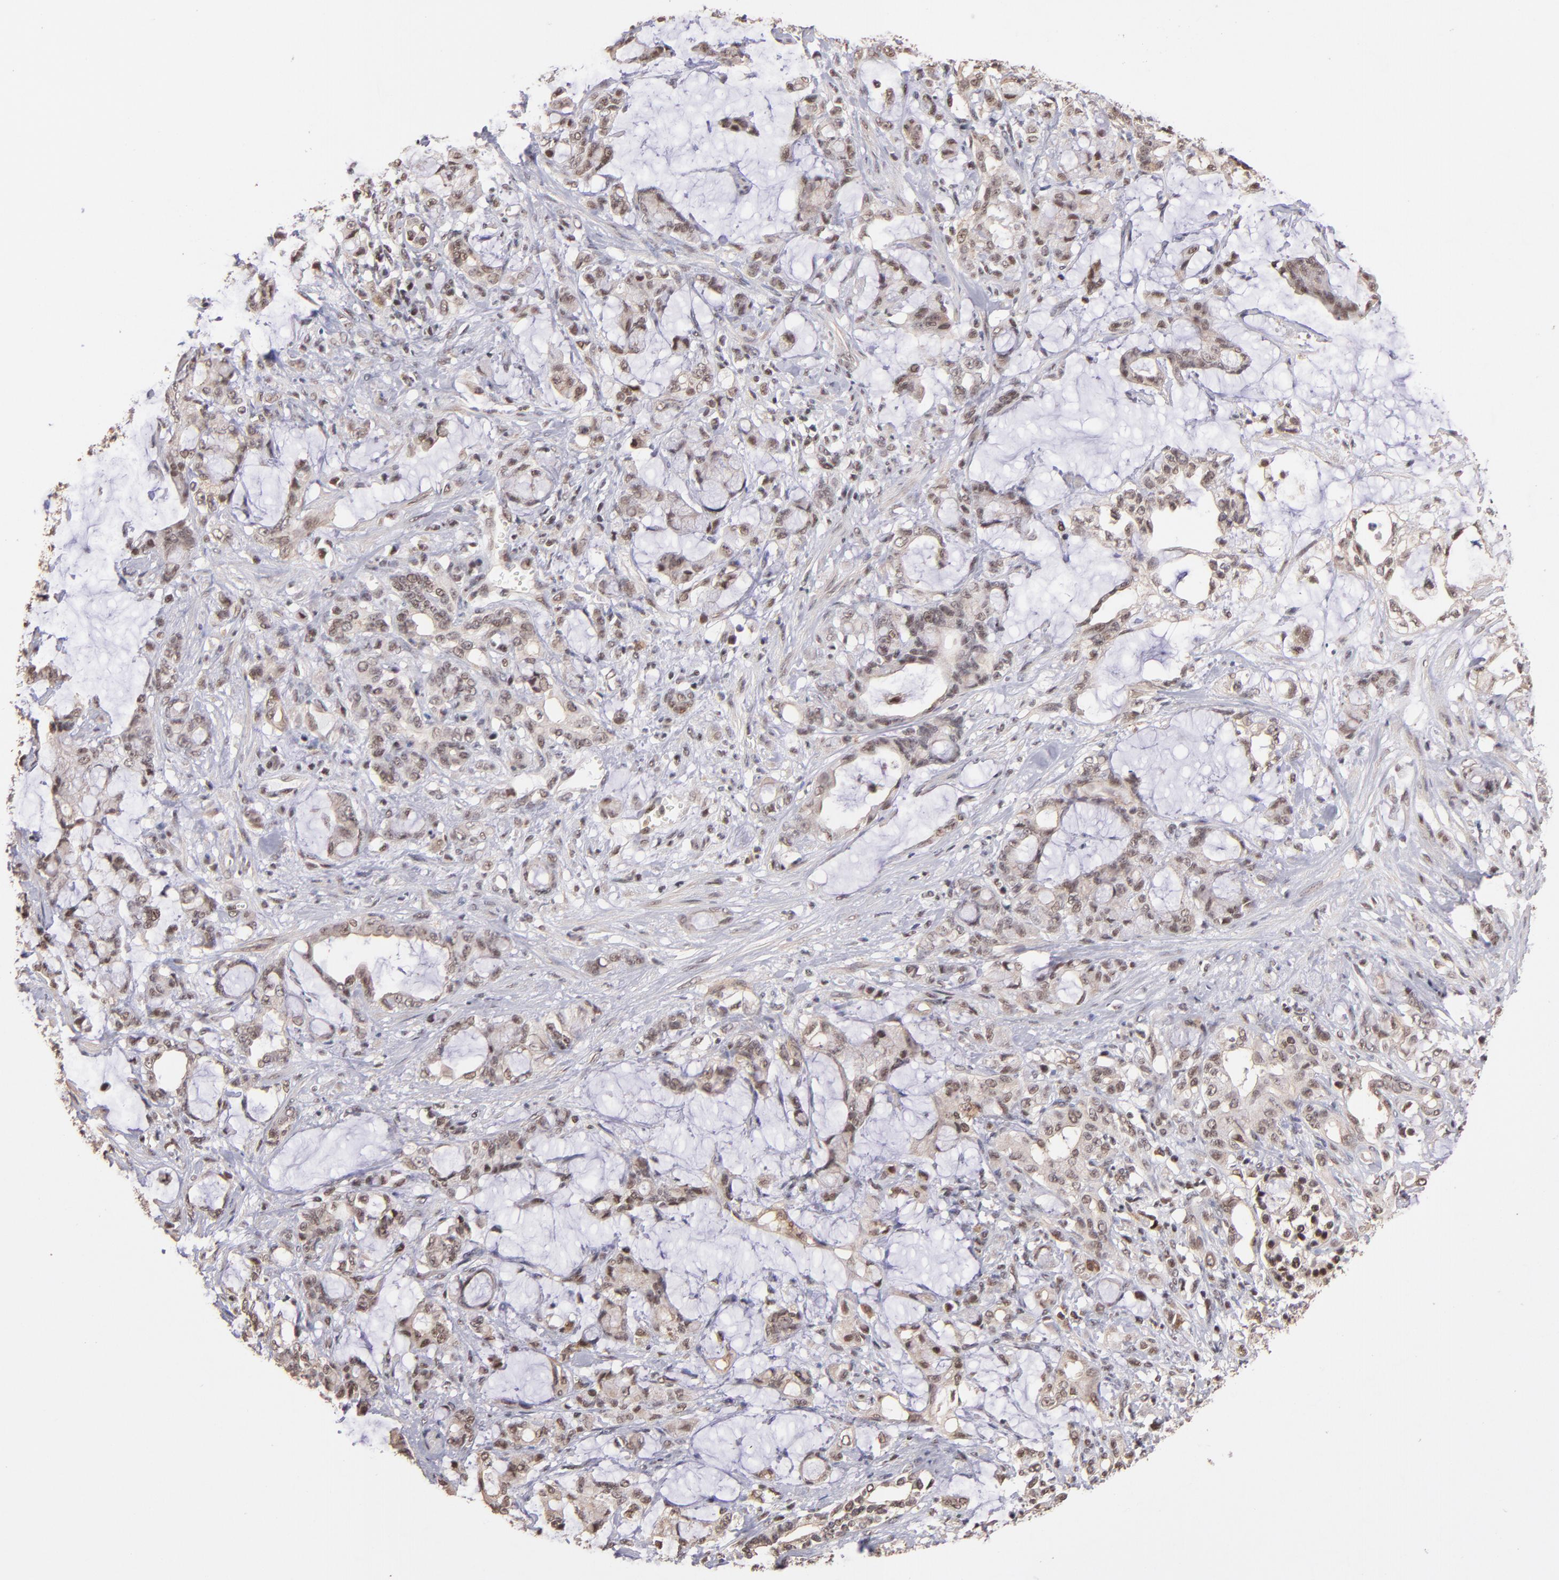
{"staining": {"intensity": "weak", "quantity": "<25%", "location": "nuclear"}, "tissue": "pancreatic cancer", "cell_type": "Tumor cells", "image_type": "cancer", "snomed": [{"axis": "morphology", "description": "Adenocarcinoma, NOS"}, {"axis": "topography", "description": "Pancreas"}], "caption": "An immunohistochemistry photomicrograph of pancreatic cancer (adenocarcinoma) is shown. There is no staining in tumor cells of pancreatic cancer (adenocarcinoma).", "gene": "TERF2", "patient": {"sex": "female", "age": 73}}